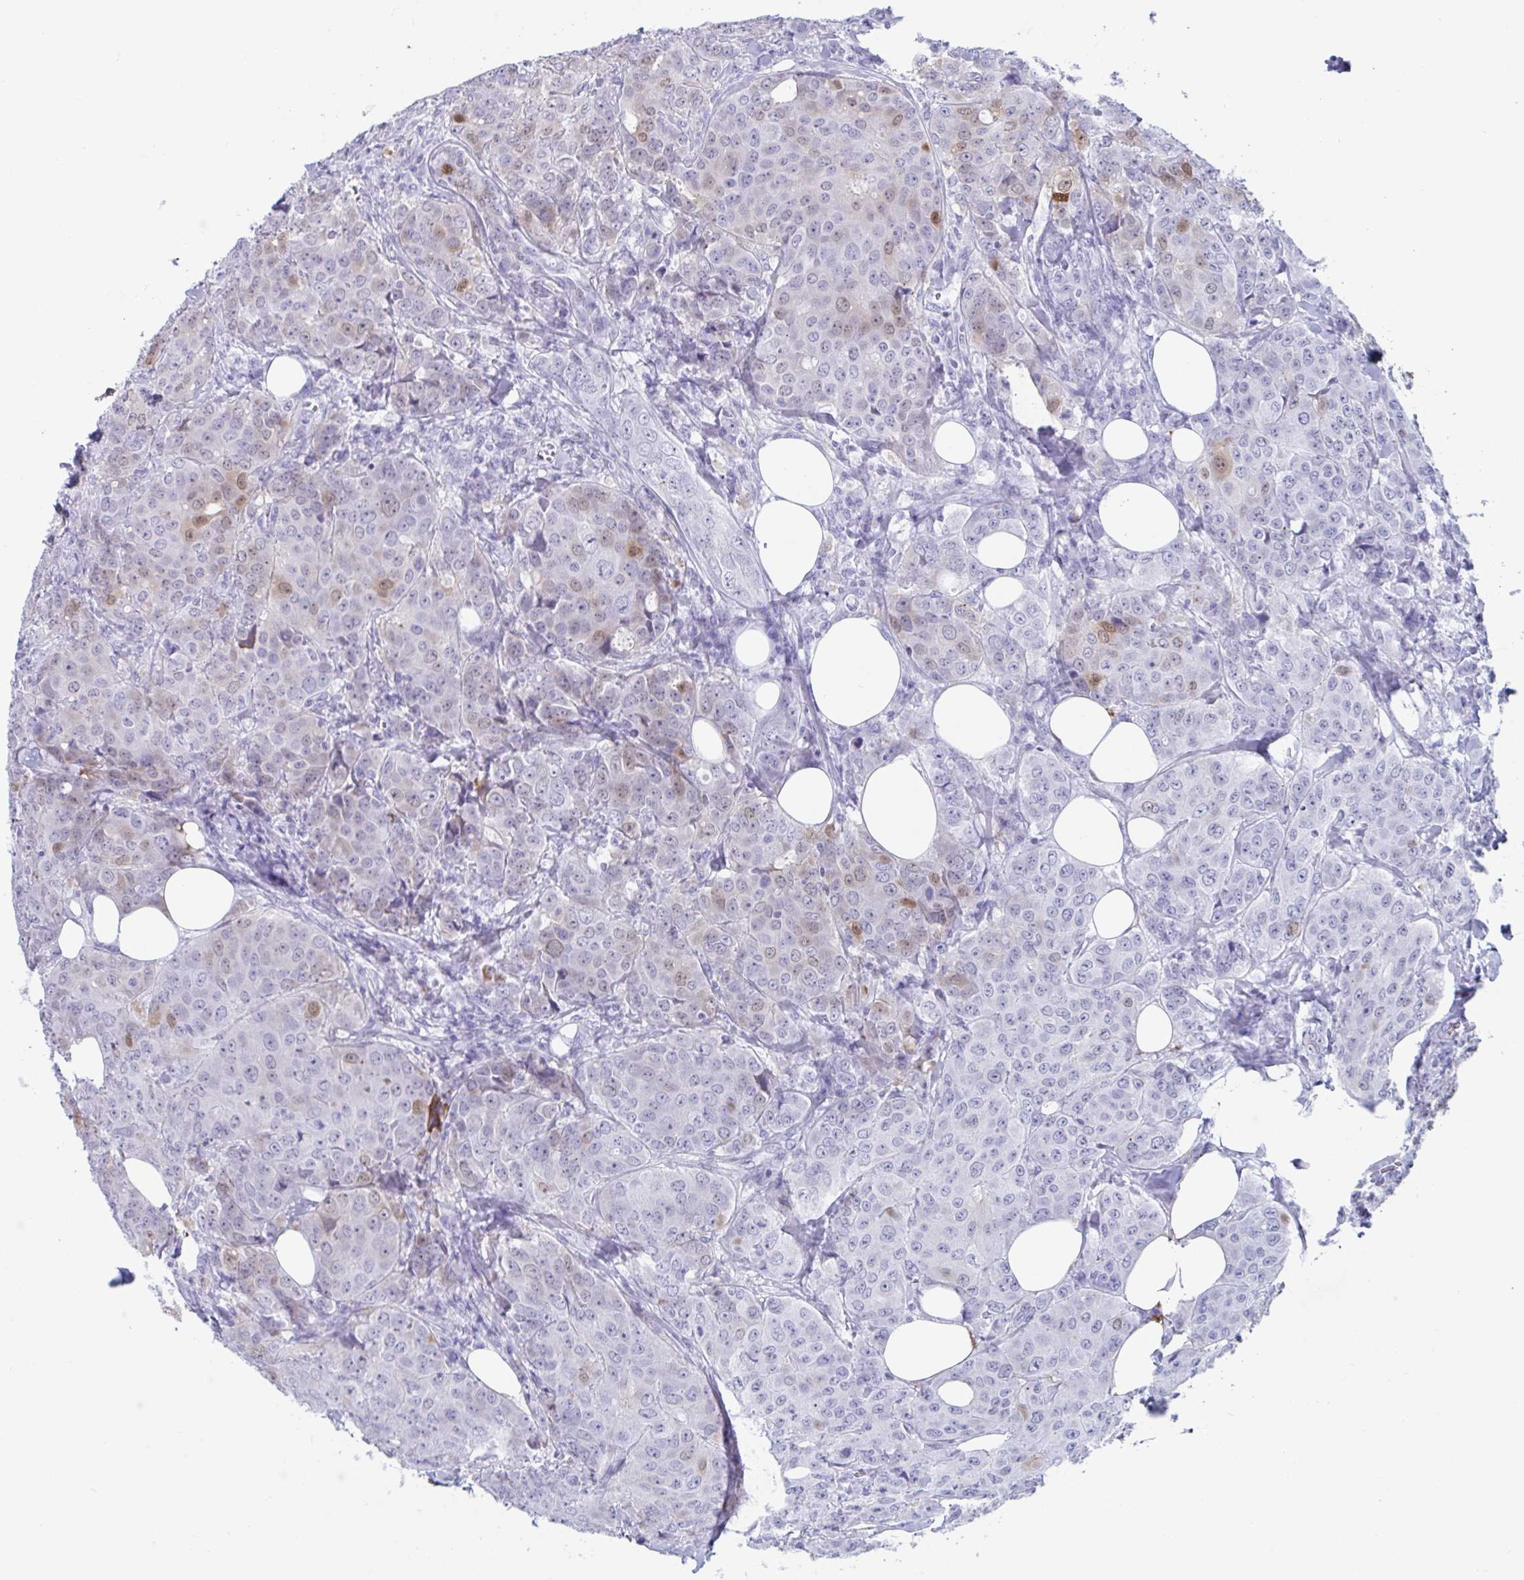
{"staining": {"intensity": "weak", "quantity": "<25%", "location": "nuclear"}, "tissue": "breast cancer", "cell_type": "Tumor cells", "image_type": "cancer", "snomed": [{"axis": "morphology", "description": "Duct carcinoma"}, {"axis": "topography", "description": "Breast"}], "caption": "Tumor cells show no significant protein staining in breast cancer (infiltrating ductal carcinoma).", "gene": "GKN2", "patient": {"sex": "female", "age": 43}}